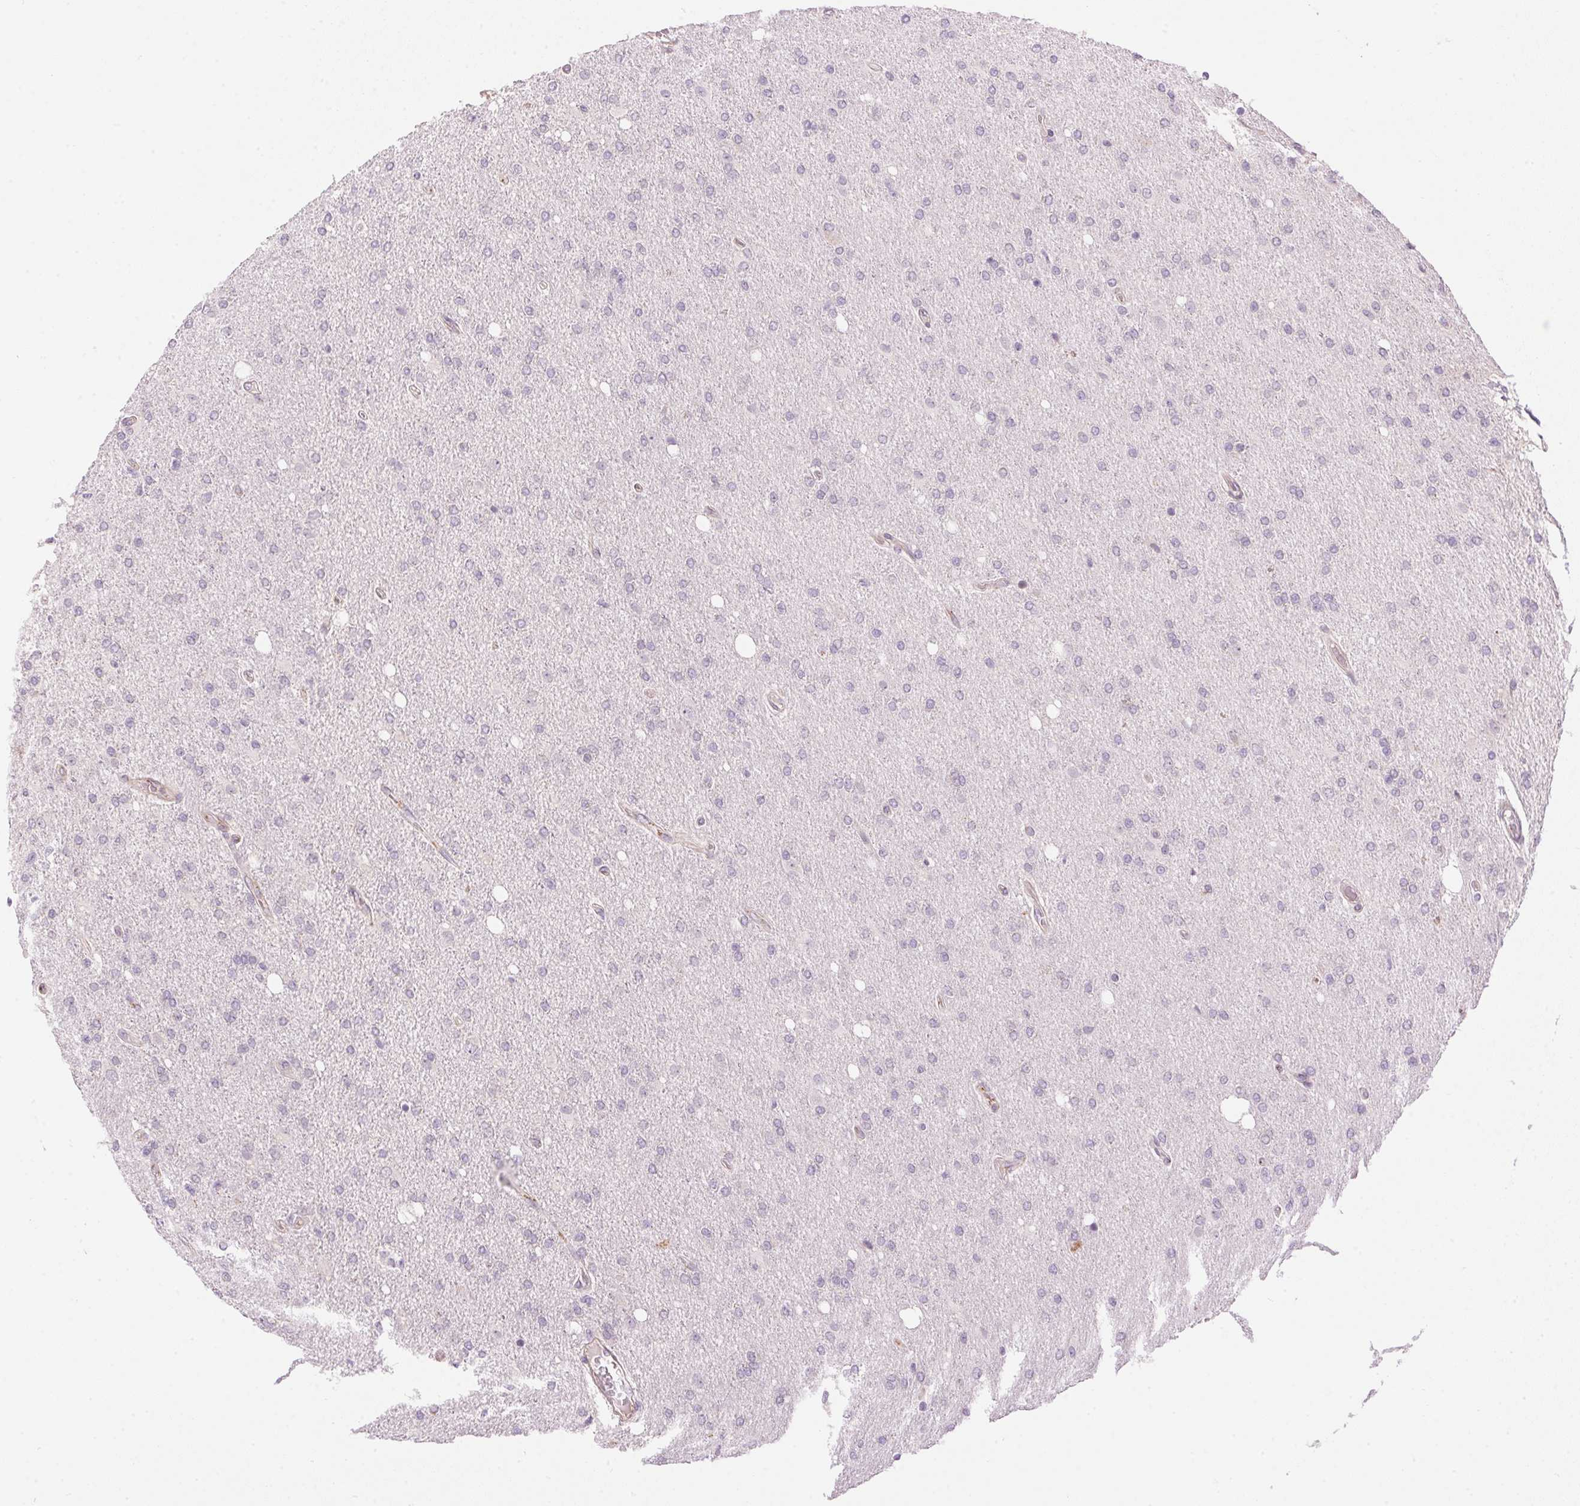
{"staining": {"intensity": "negative", "quantity": "none", "location": "none"}, "tissue": "glioma", "cell_type": "Tumor cells", "image_type": "cancer", "snomed": [{"axis": "morphology", "description": "Glioma, malignant, High grade"}, {"axis": "topography", "description": "Cerebral cortex"}], "caption": "Photomicrograph shows no significant protein positivity in tumor cells of glioma.", "gene": "GOLPH3", "patient": {"sex": "male", "age": 70}}